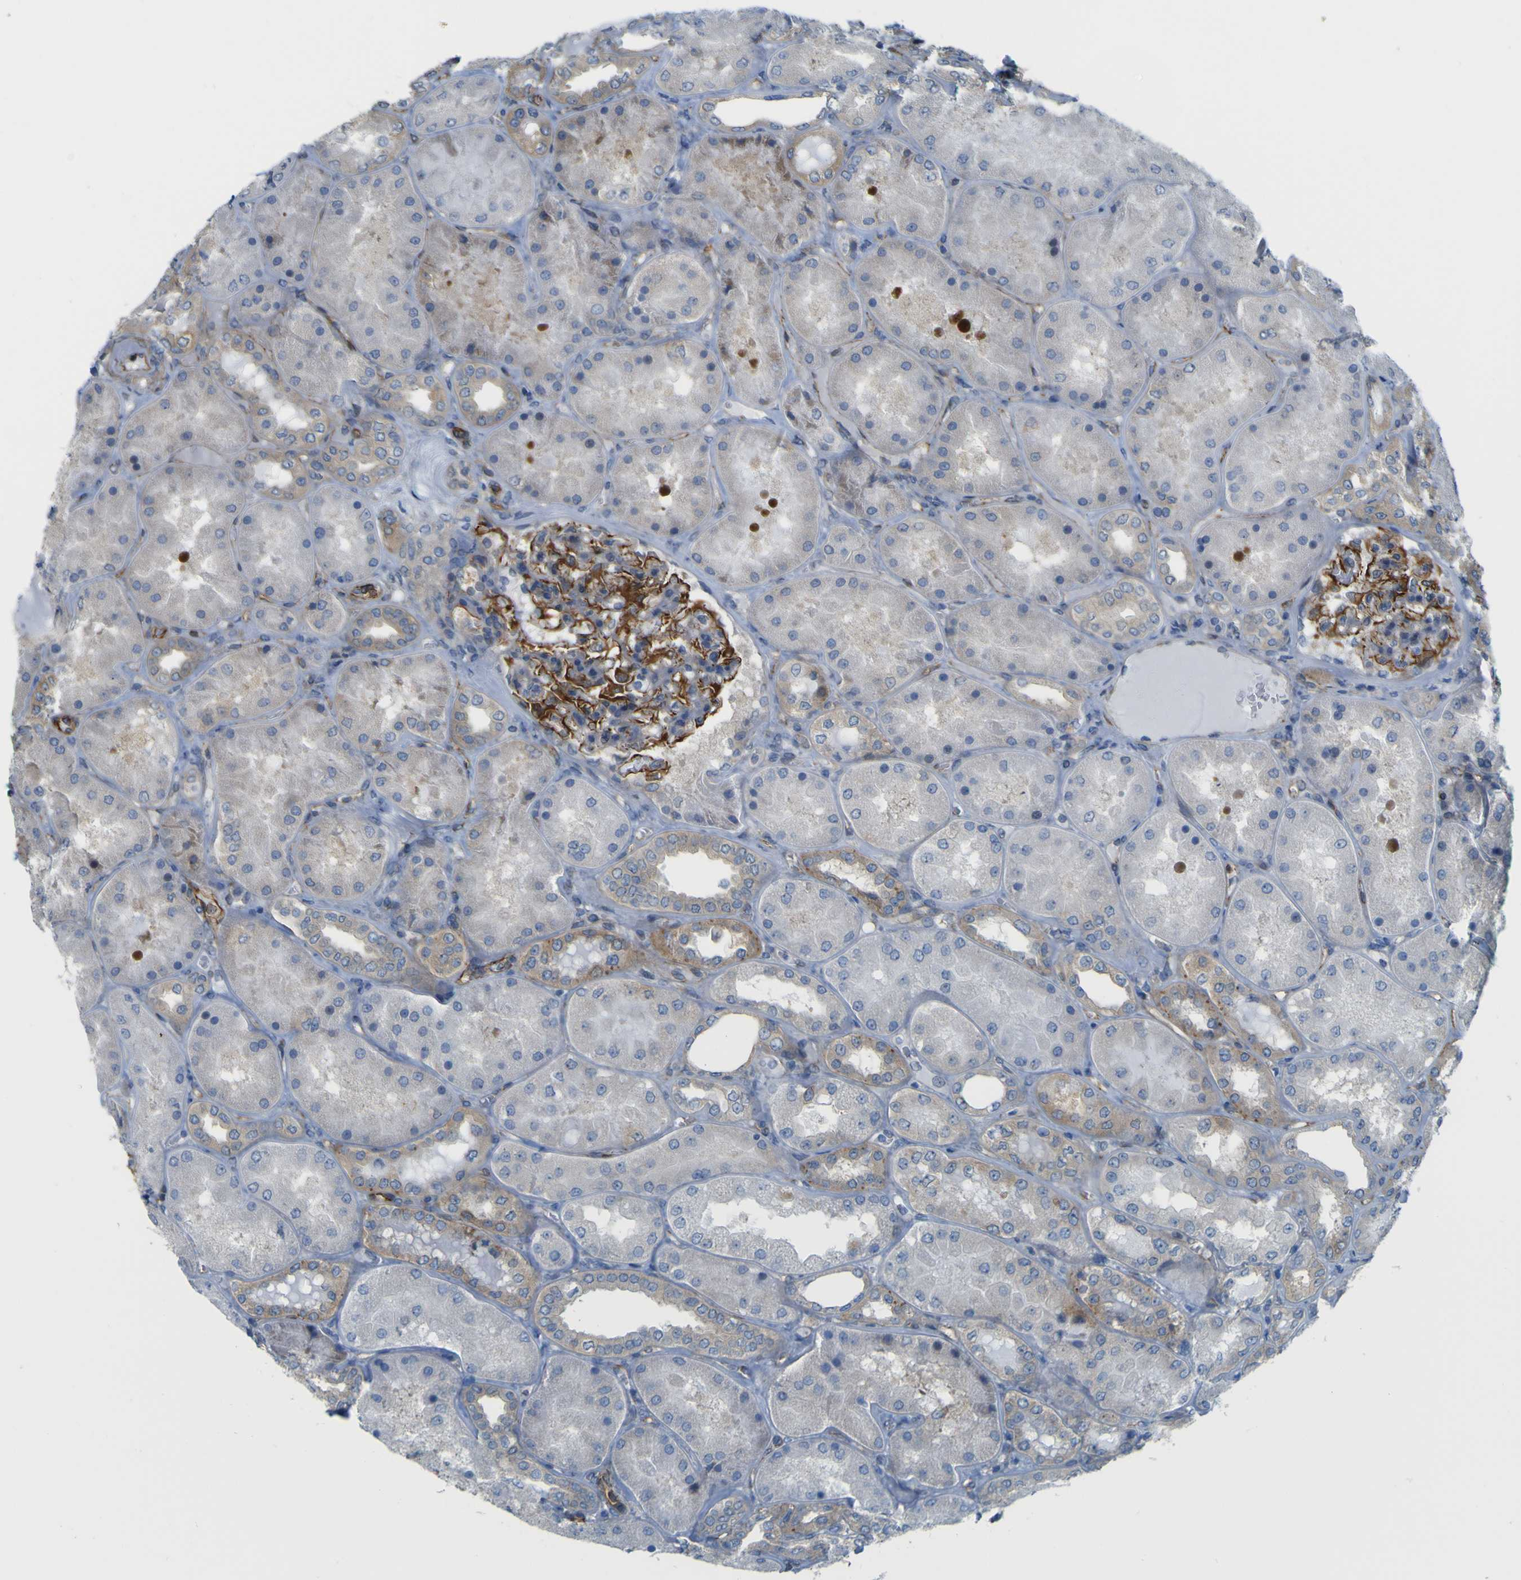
{"staining": {"intensity": "strong", "quantity": "25%-75%", "location": "cytoplasmic/membranous"}, "tissue": "kidney", "cell_type": "Cells in glomeruli", "image_type": "normal", "snomed": [{"axis": "morphology", "description": "Normal tissue, NOS"}, {"axis": "topography", "description": "Kidney"}], "caption": "Strong cytoplasmic/membranous expression is identified in about 25%-75% of cells in glomeruli in unremarkable kidney. (DAB IHC, brown staining for protein, blue staining for nuclei).", "gene": "JPH1", "patient": {"sex": "female", "age": 56}}